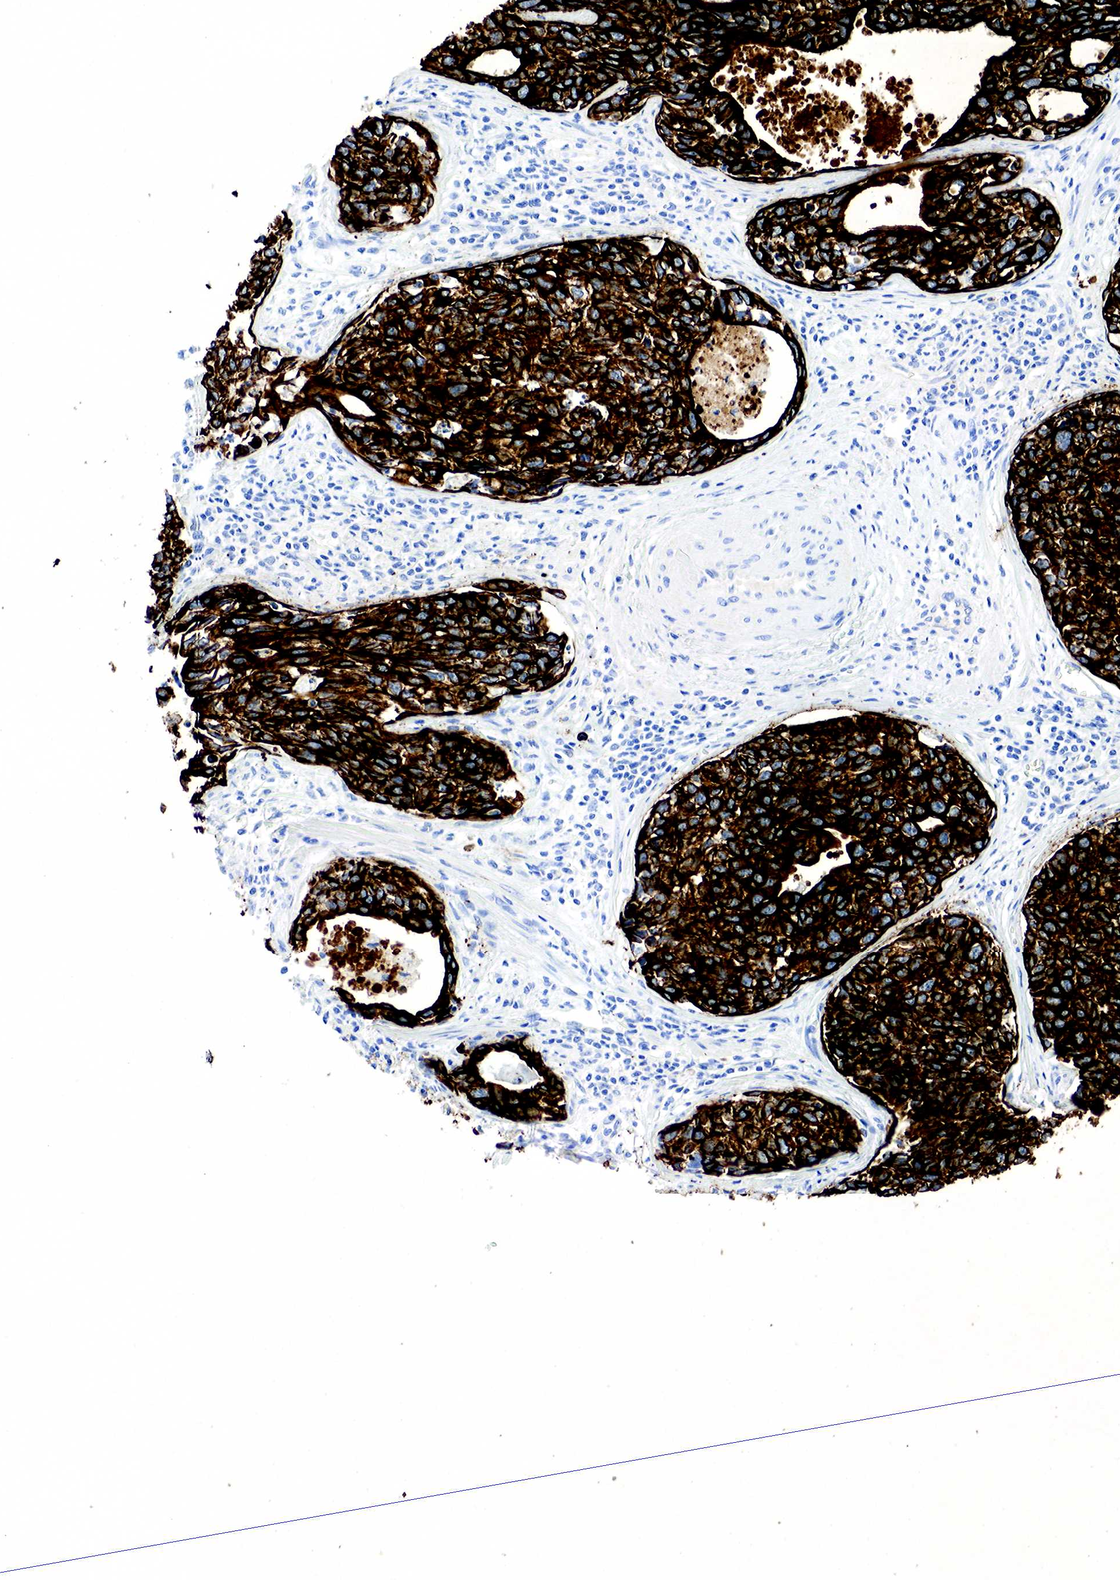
{"staining": {"intensity": "strong", "quantity": ">75%", "location": "cytoplasmic/membranous"}, "tissue": "urothelial cancer", "cell_type": "Tumor cells", "image_type": "cancer", "snomed": [{"axis": "morphology", "description": "Urothelial carcinoma, High grade"}, {"axis": "topography", "description": "Urinary bladder"}], "caption": "IHC image of urothelial carcinoma (high-grade) stained for a protein (brown), which displays high levels of strong cytoplasmic/membranous staining in approximately >75% of tumor cells.", "gene": "KRT7", "patient": {"sex": "male", "age": 81}}